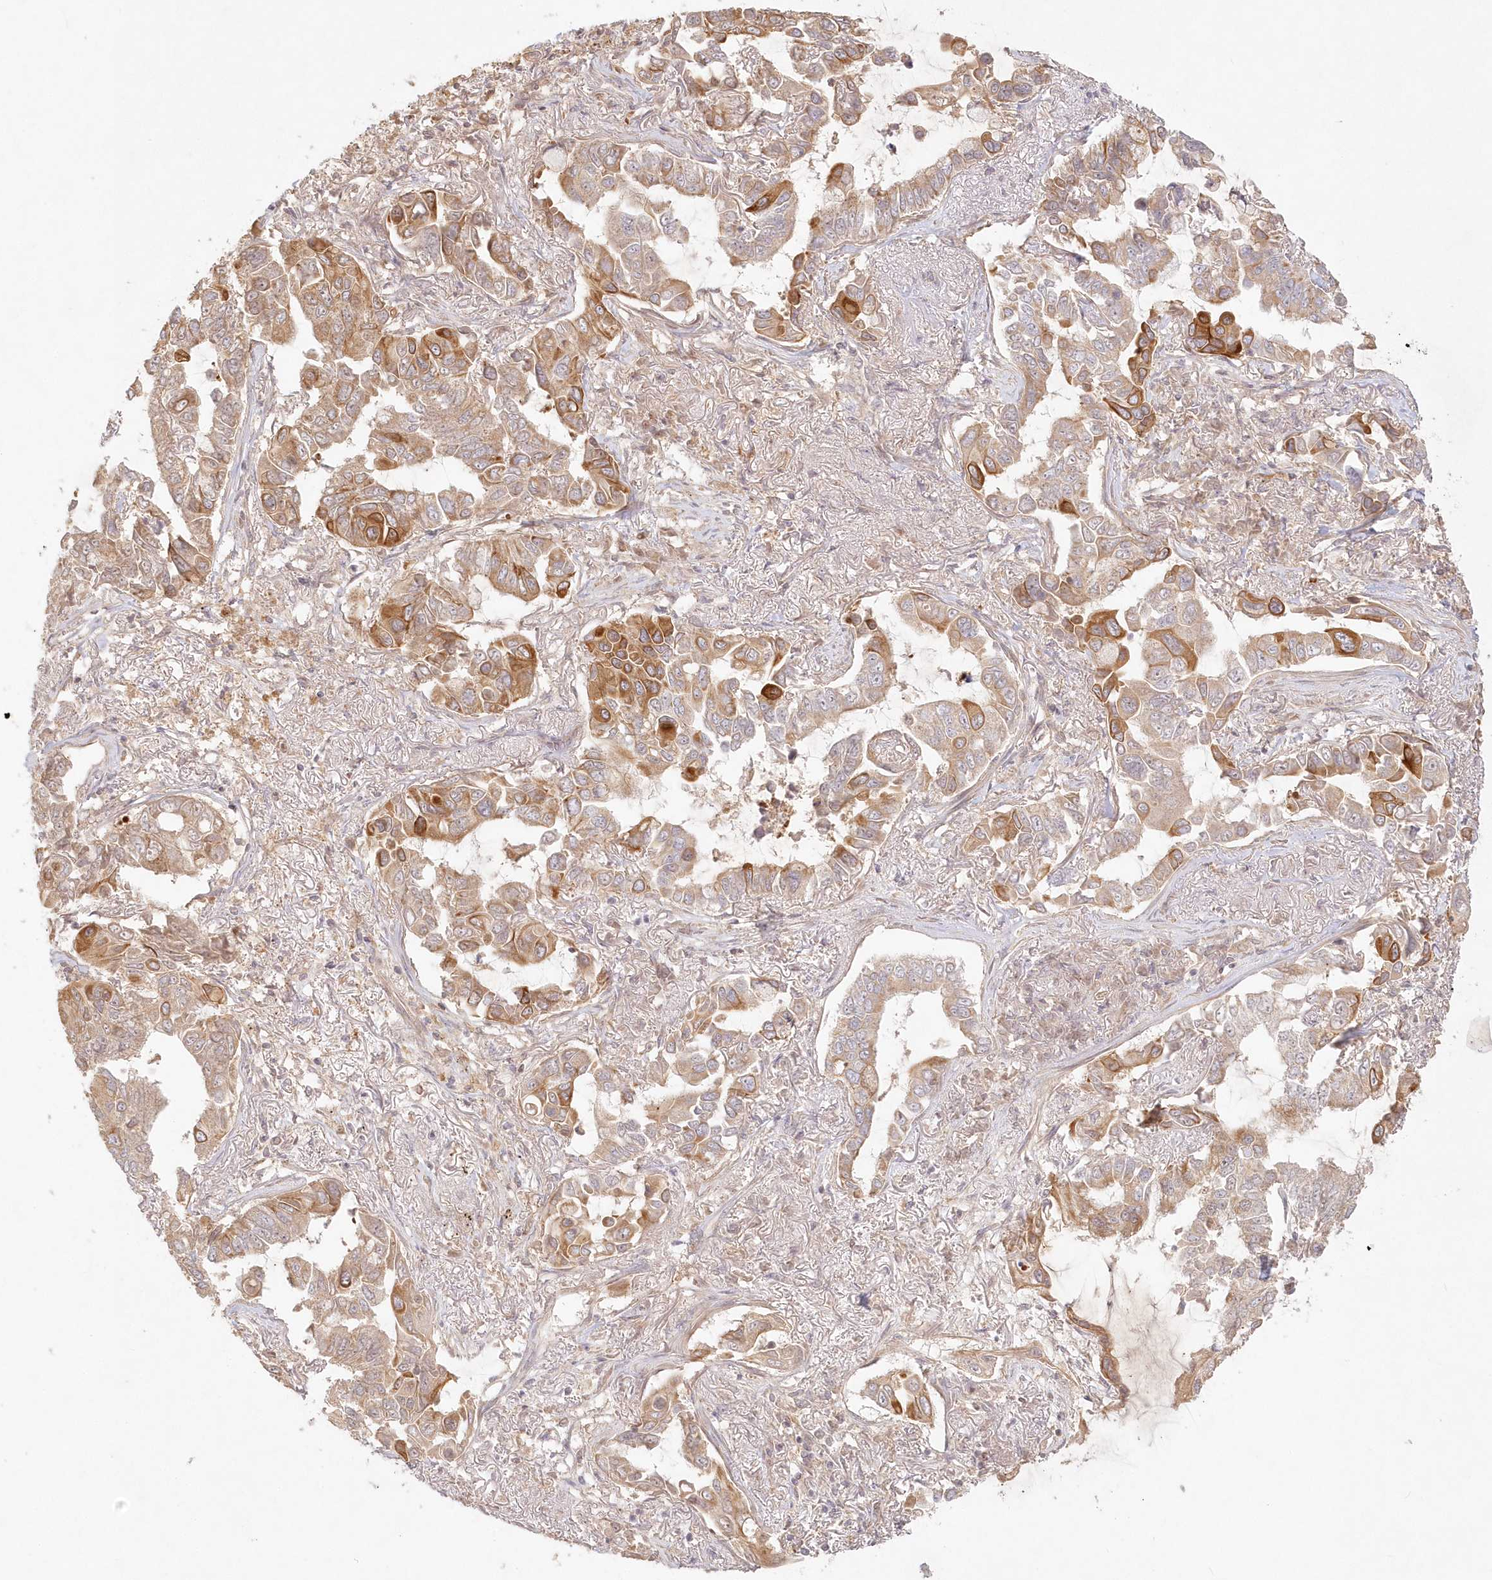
{"staining": {"intensity": "moderate", "quantity": "25%-75%", "location": "cytoplasmic/membranous"}, "tissue": "lung cancer", "cell_type": "Tumor cells", "image_type": "cancer", "snomed": [{"axis": "morphology", "description": "Adenocarcinoma, NOS"}, {"axis": "topography", "description": "Lung"}], "caption": "DAB (3,3'-diaminobenzidine) immunohistochemical staining of human adenocarcinoma (lung) reveals moderate cytoplasmic/membranous protein staining in approximately 25%-75% of tumor cells.", "gene": "KIAA0232", "patient": {"sex": "male", "age": 64}}